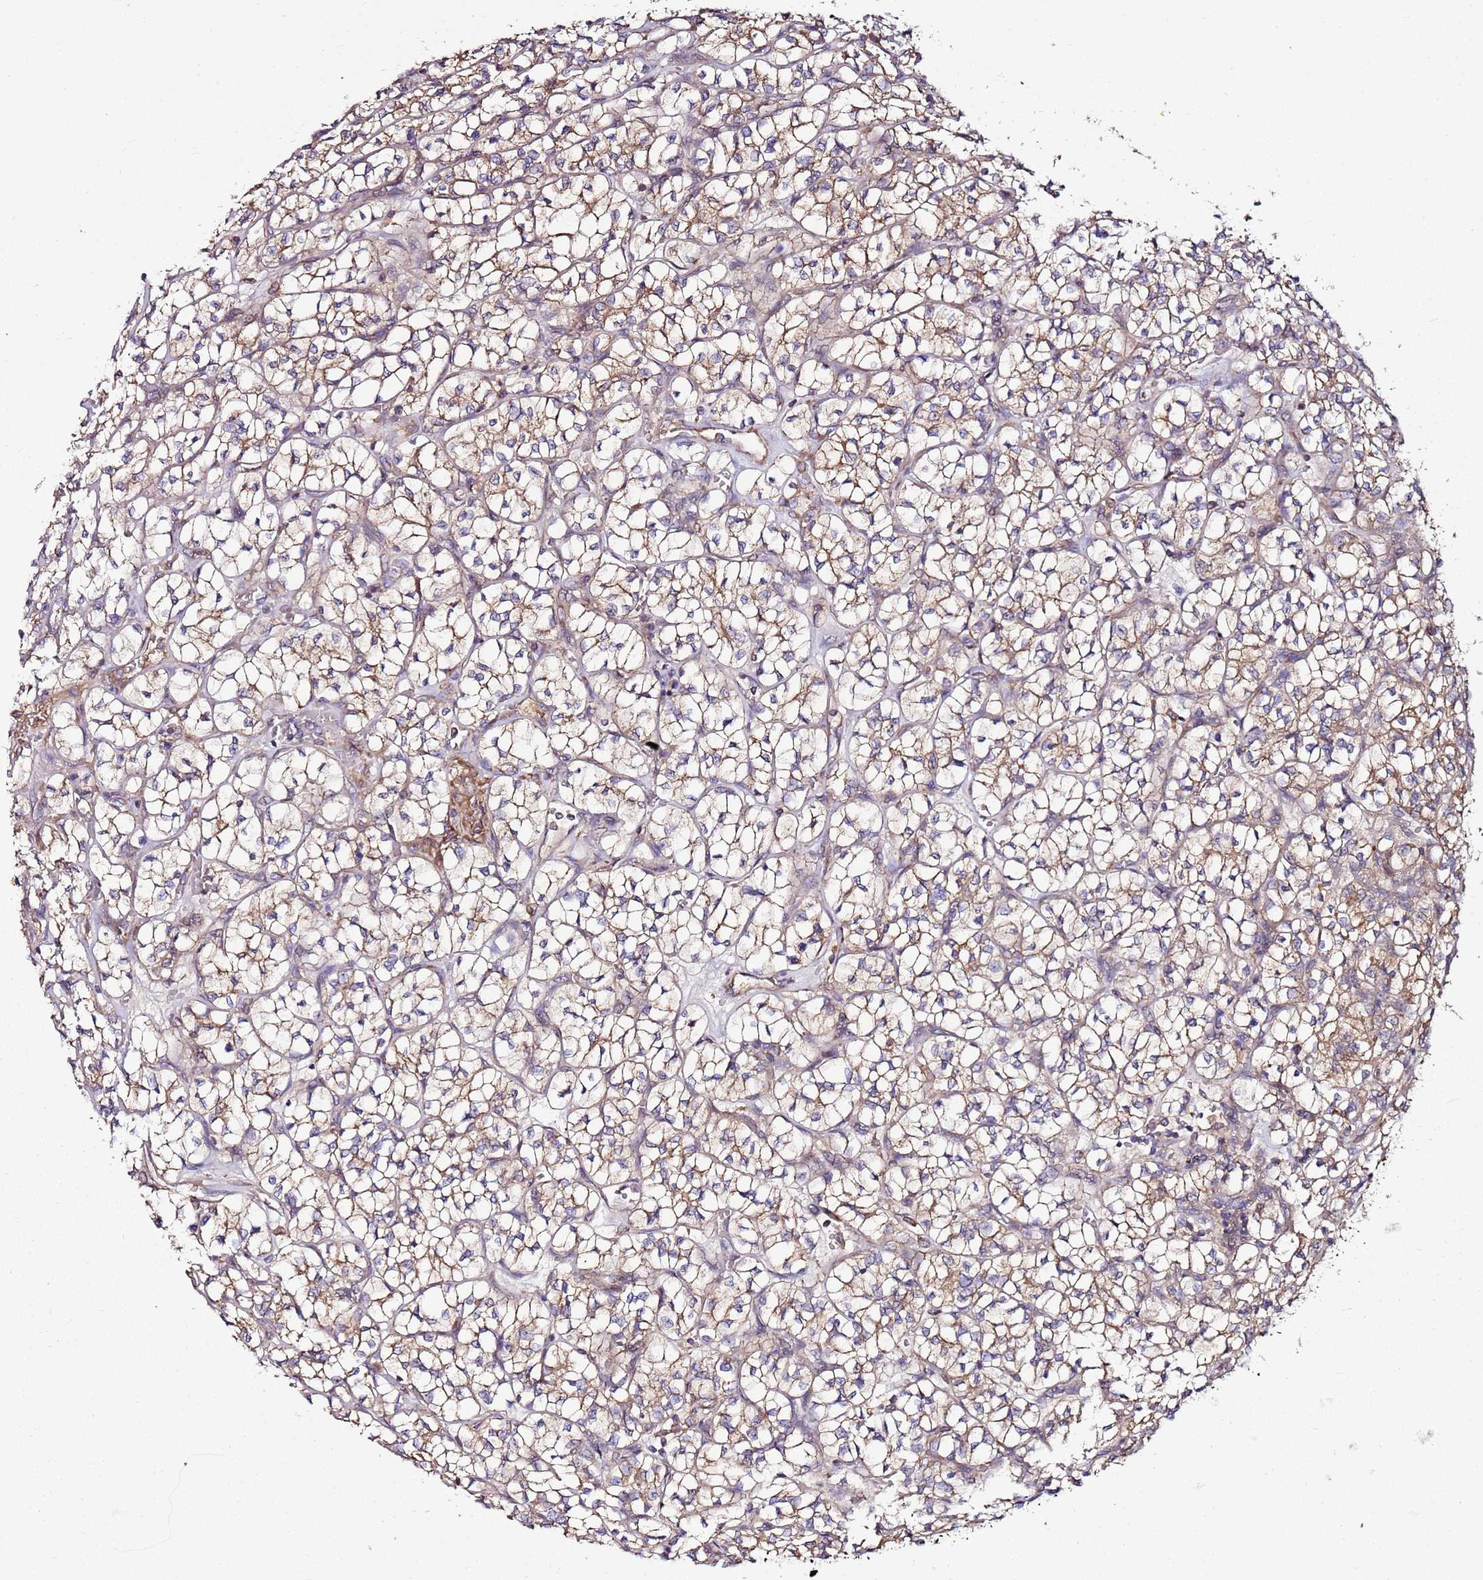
{"staining": {"intensity": "weak", "quantity": "<25%", "location": "cytoplasmic/membranous"}, "tissue": "renal cancer", "cell_type": "Tumor cells", "image_type": "cancer", "snomed": [{"axis": "morphology", "description": "Adenocarcinoma, NOS"}, {"axis": "topography", "description": "Kidney"}], "caption": "Immunohistochemistry (IHC) histopathology image of neoplastic tissue: renal adenocarcinoma stained with DAB displays no significant protein expression in tumor cells. (DAB (3,3'-diaminobenzidine) immunohistochemistry, high magnification).", "gene": "KRTAP21-3", "patient": {"sex": "female", "age": 64}}